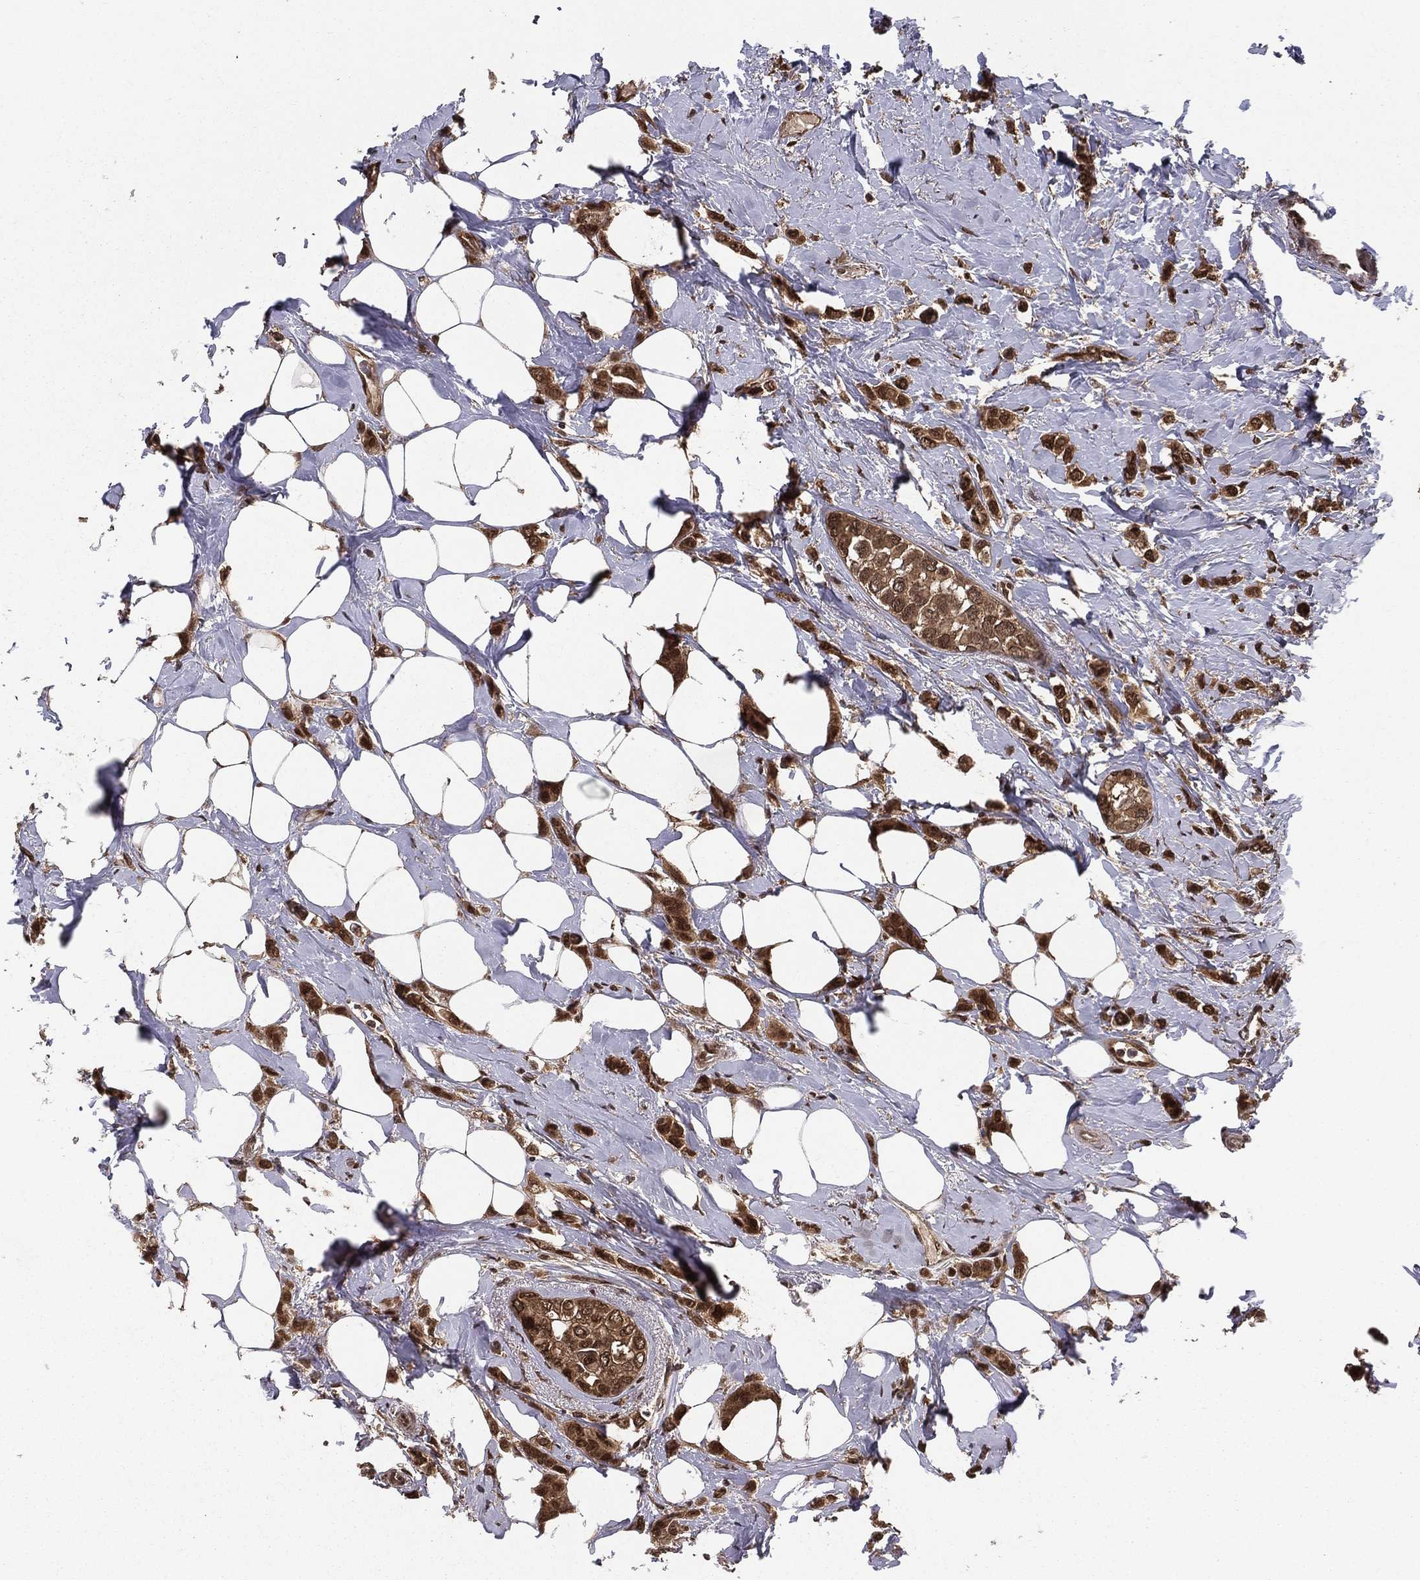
{"staining": {"intensity": "strong", "quantity": ">75%", "location": "cytoplasmic/membranous,nuclear"}, "tissue": "breast cancer", "cell_type": "Tumor cells", "image_type": "cancer", "snomed": [{"axis": "morphology", "description": "Lobular carcinoma"}, {"axis": "topography", "description": "Breast"}], "caption": "Immunohistochemistry (IHC) of breast lobular carcinoma demonstrates high levels of strong cytoplasmic/membranous and nuclear positivity in approximately >75% of tumor cells. (brown staining indicates protein expression, while blue staining denotes nuclei).", "gene": "CARM1", "patient": {"sex": "female", "age": 66}}